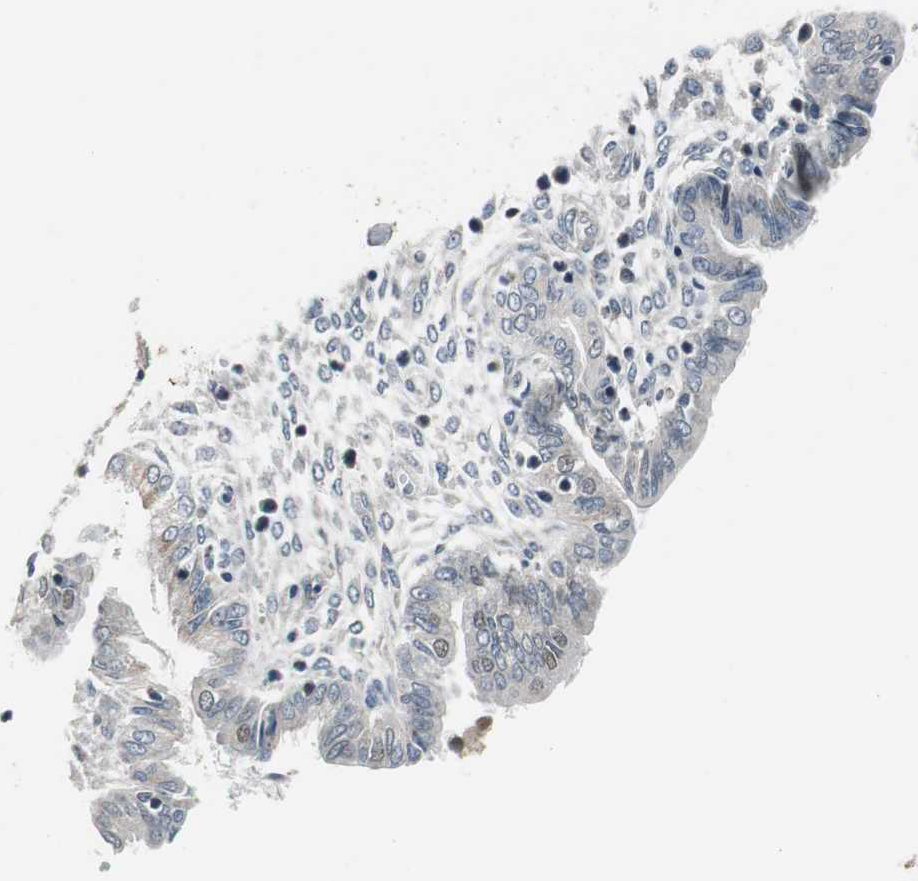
{"staining": {"intensity": "negative", "quantity": "none", "location": "none"}, "tissue": "endometrium", "cell_type": "Cells in endometrial stroma", "image_type": "normal", "snomed": [{"axis": "morphology", "description": "Normal tissue, NOS"}, {"axis": "topography", "description": "Endometrium"}], "caption": "There is no significant positivity in cells in endometrial stroma of endometrium. (Stains: DAB (3,3'-diaminobenzidine) IHC with hematoxylin counter stain, Microscopy: brightfield microscopy at high magnification).", "gene": "AJUBA", "patient": {"sex": "female", "age": 33}}